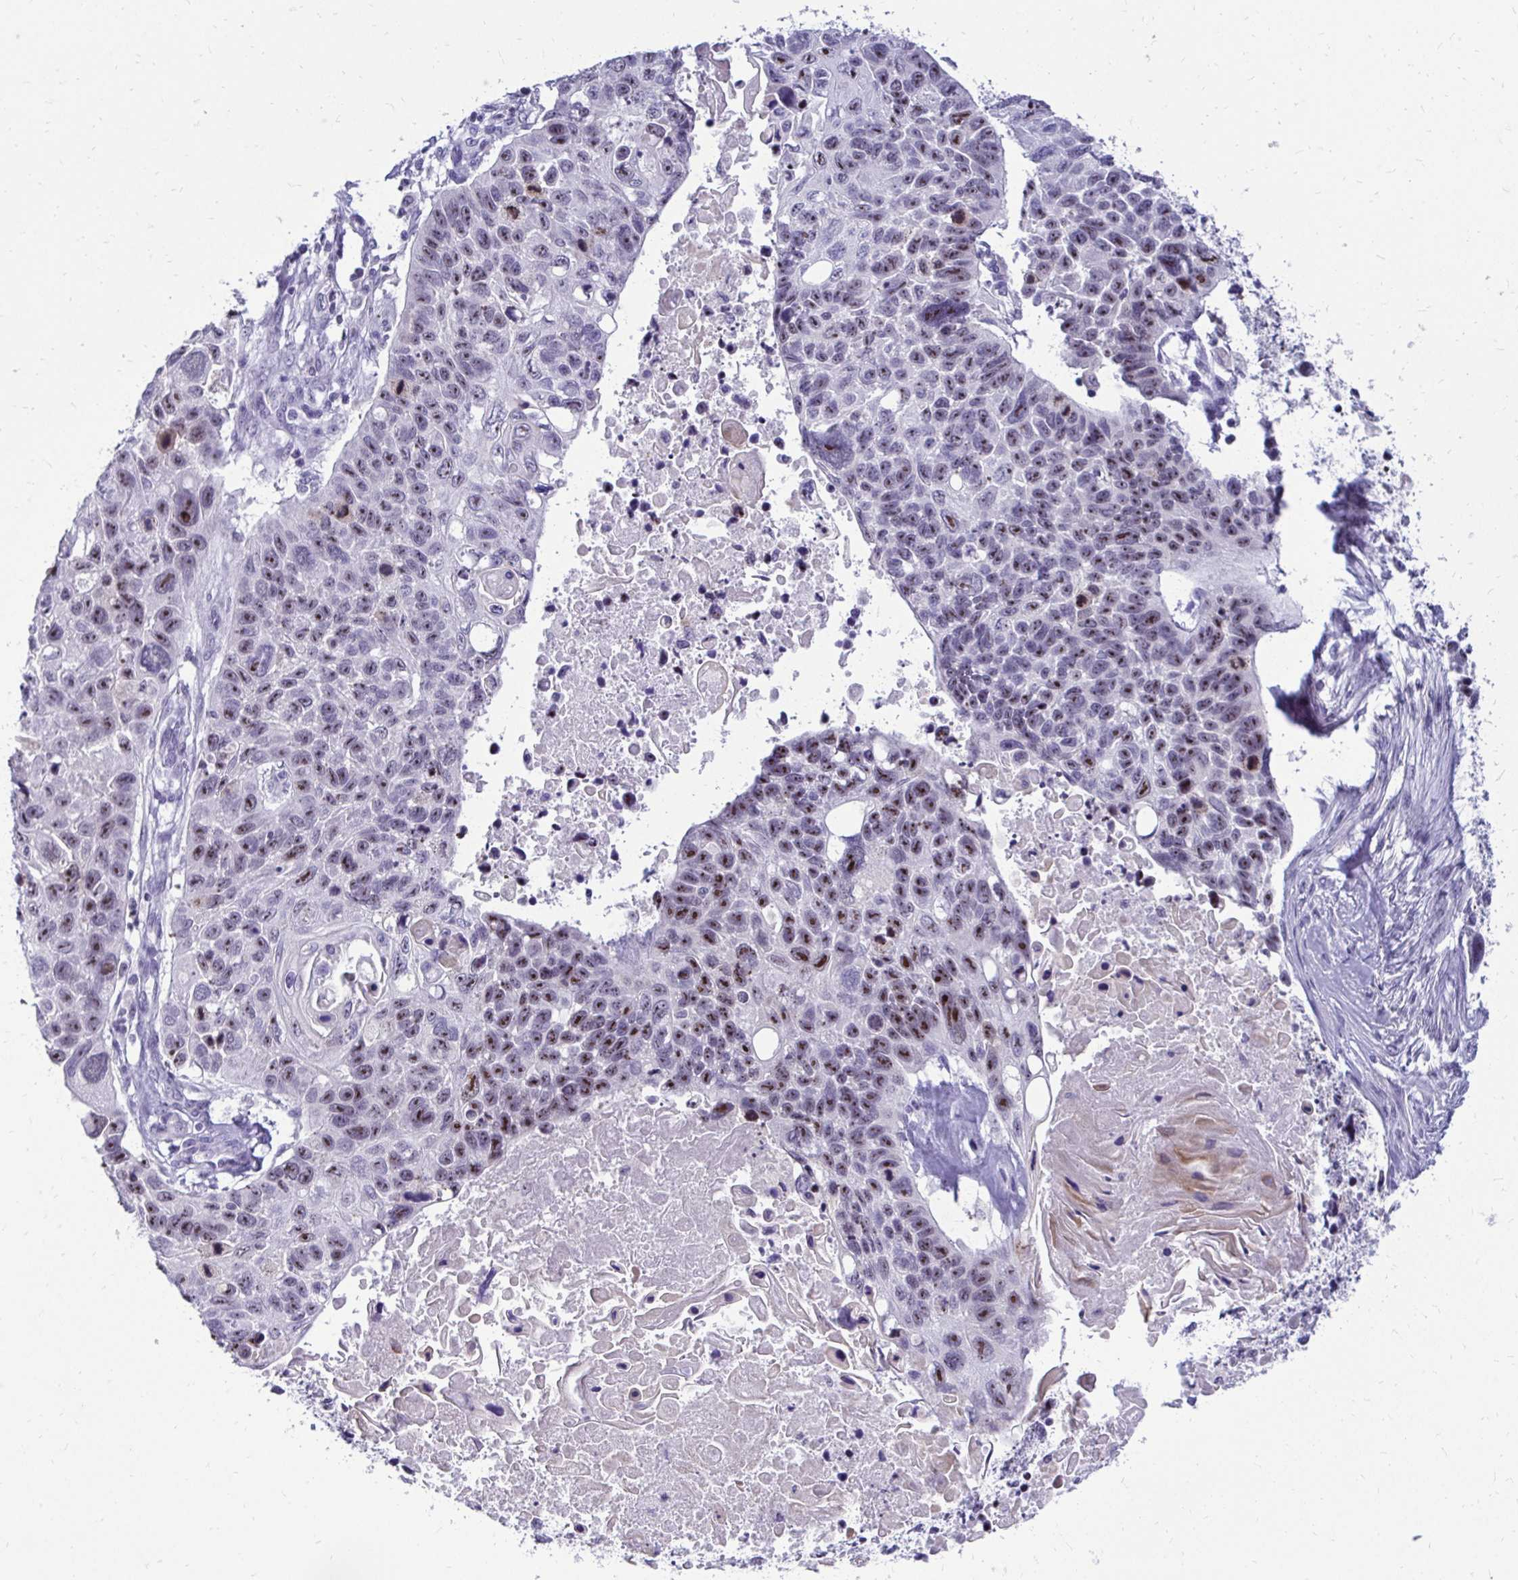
{"staining": {"intensity": "weak", "quantity": "<25%", "location": "nuclear"}, "tissue": "lung cancer", "cell_type": "Tumor cells", "image_type": "cancer", "snomed": [{"axis": "morphology", "description": "Squamous cell carcinoma, NOS"}, {"axis": "topography", "description": "Lung"}], "caption": "Squamous cell carcinoma (lung) was stained to show a protein in brown. There is no significant staining in tumor cells.", "gene": "NIFK", "patient": {"sex": "male", "age": 62}}